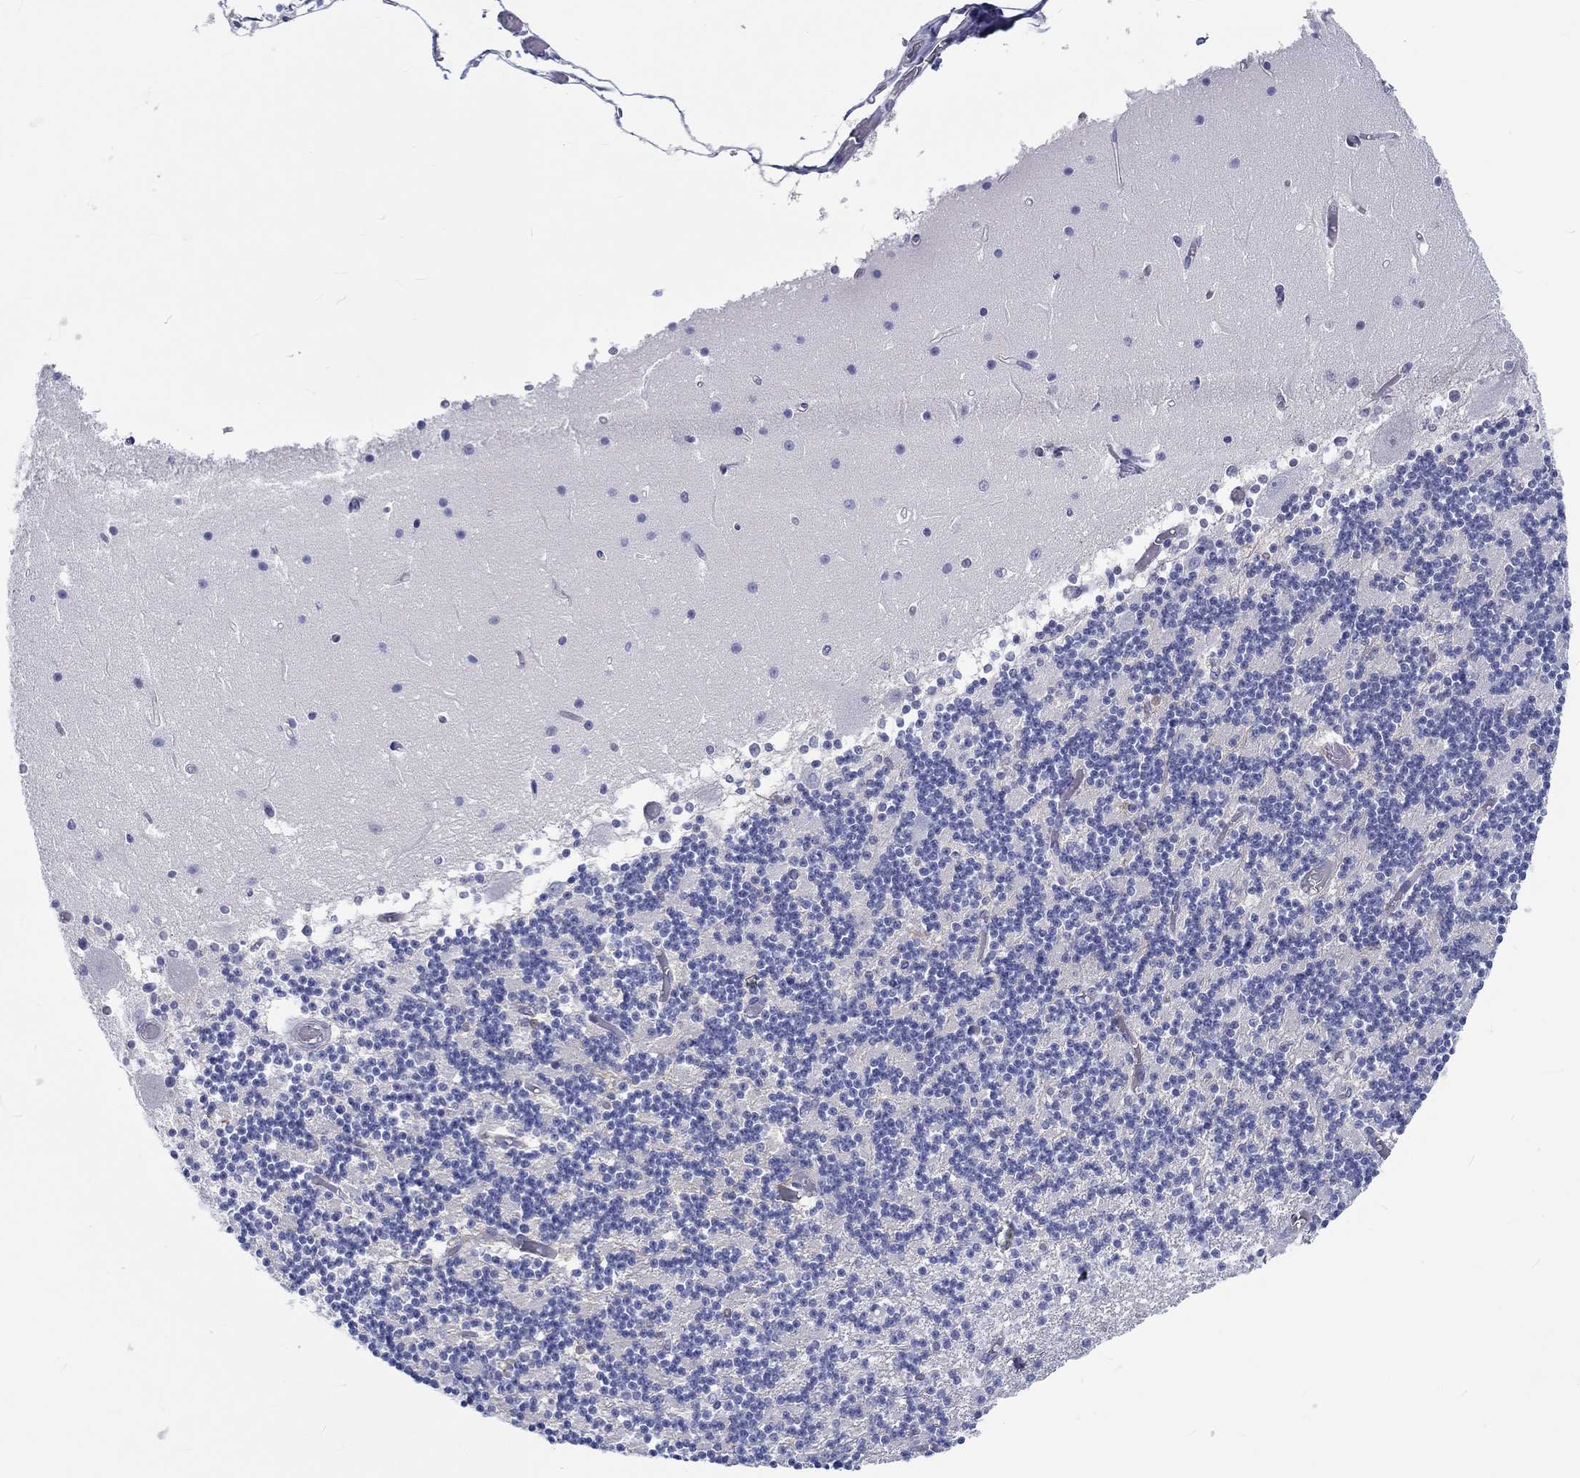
{"staining": {"intensity": "negative", "quantity": "none", "location": "none"}, "tissue": "cerebellum", "cell_type": "Cells in granular layer", "image_type": "normal", "snomed": [{"axis": "morphology", "description": "Normal tissue, NOS"}, {"axis": "topography", "description": "Cerebellum"}], "caption": "Immunohistochemistry of normal human cerebellum displays no expression in cells in granular layer. (Brightfield microscopy of DAB immunohistochemistry at high magnification).", "gene": "CDY1B", "patient": {"sex": "female", "age": 28}}